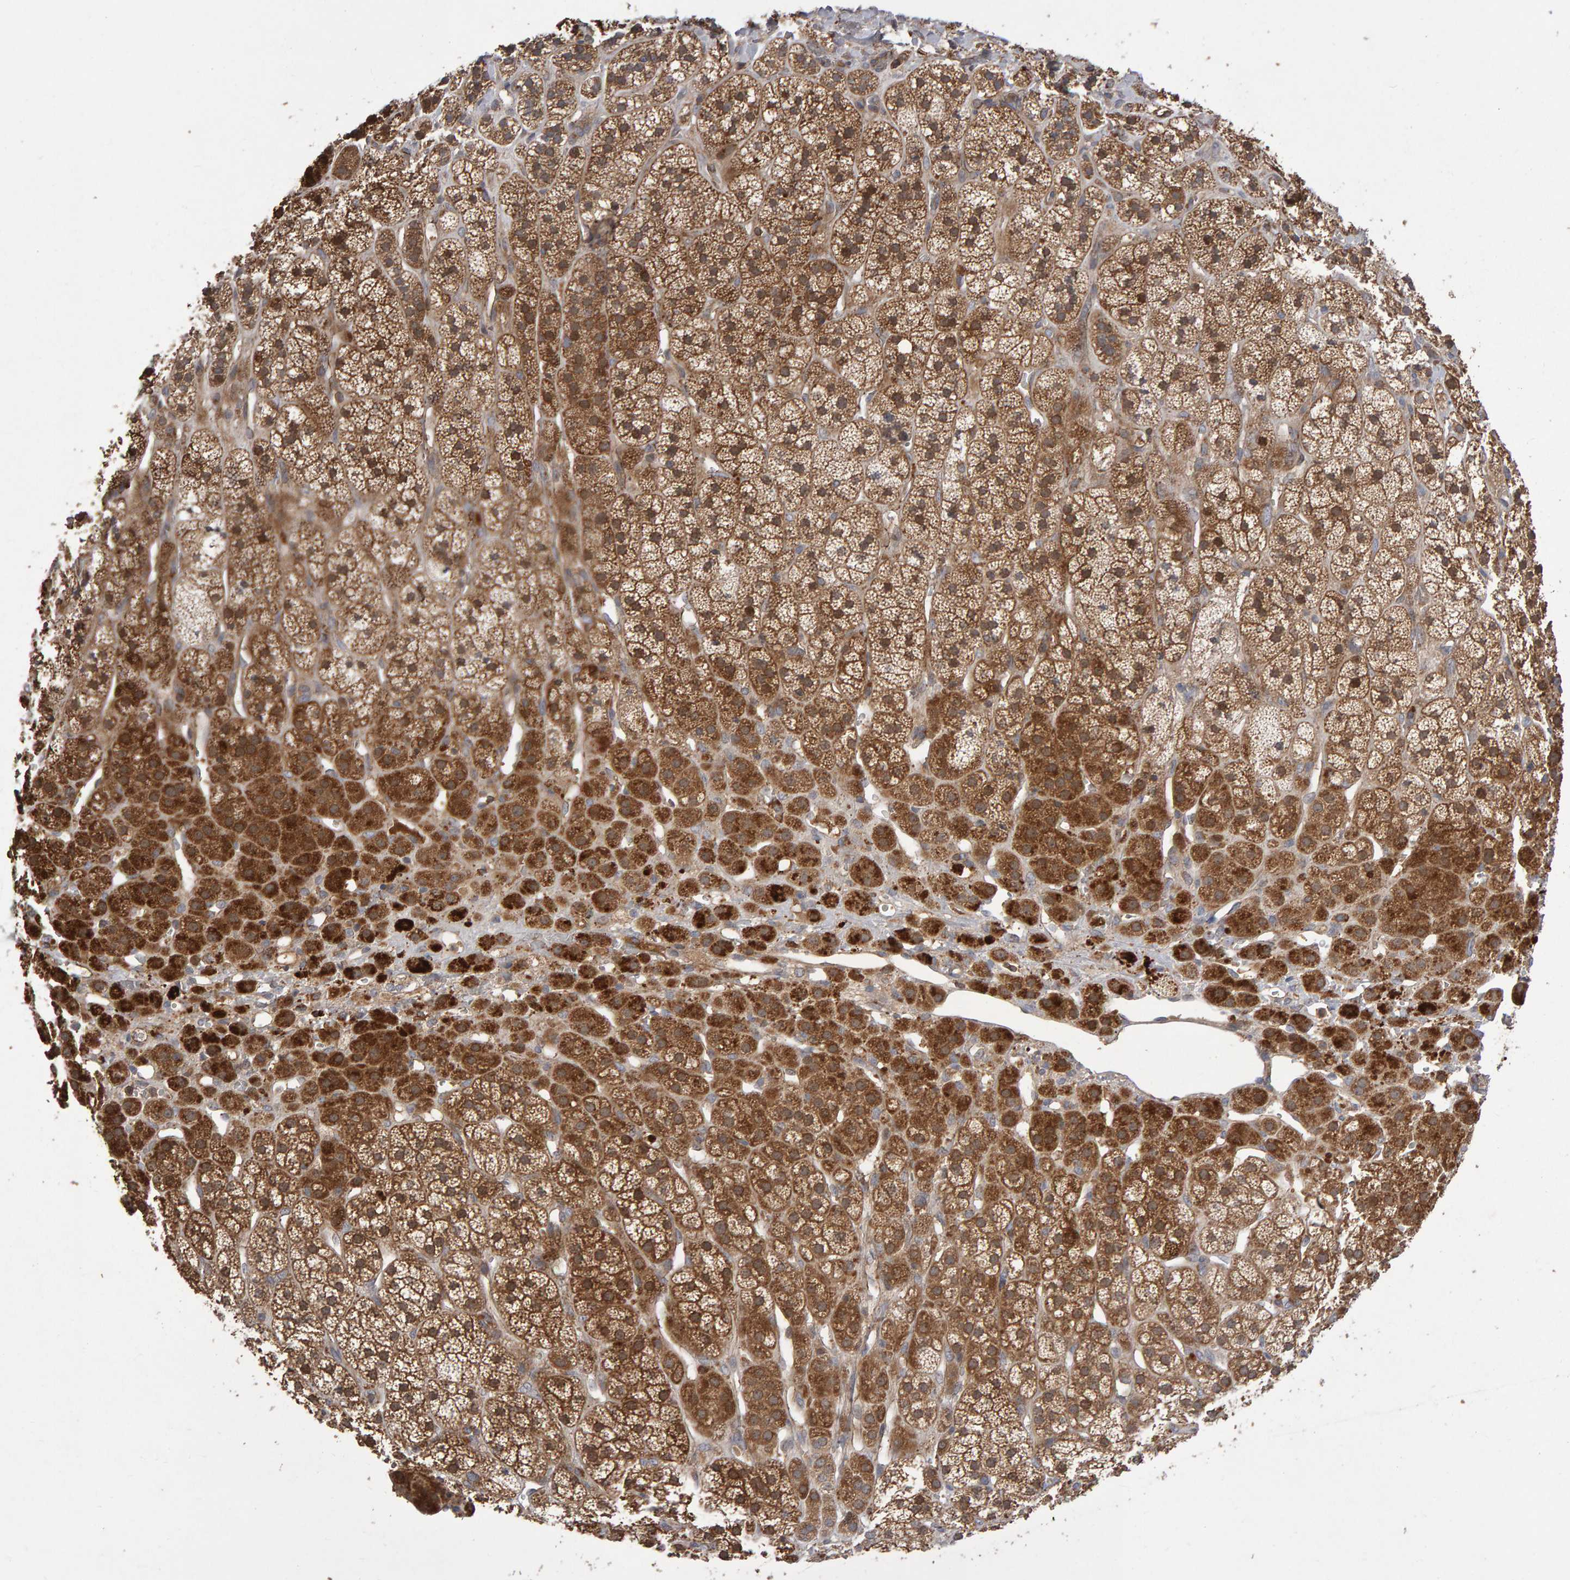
{"staining": {"intensity": "strong", "quantity": ">75%", "location": "cytoplasmic/membranous"}, "tissue": "adrenal gland", "cell_type": "Glandular cells", "image_type": "normal", "snomed": [{"axis": "morphology", "description": "Normal tissue, NOS"}, {"axis": "topography", "description": "Adrenal gland"}], "caption": "Immunohistochemical staining of benign adrenal gland shows >75% levels of strong cytoplasmic/membranous protein positivity in about >75% of glandular cells. Using DAB (brown) and hematoxylin (blue) stains, captured at high magnification using brightfield microscopy.", "gene": "PGS1", "patient": {"sex": "male", "age": 56}}